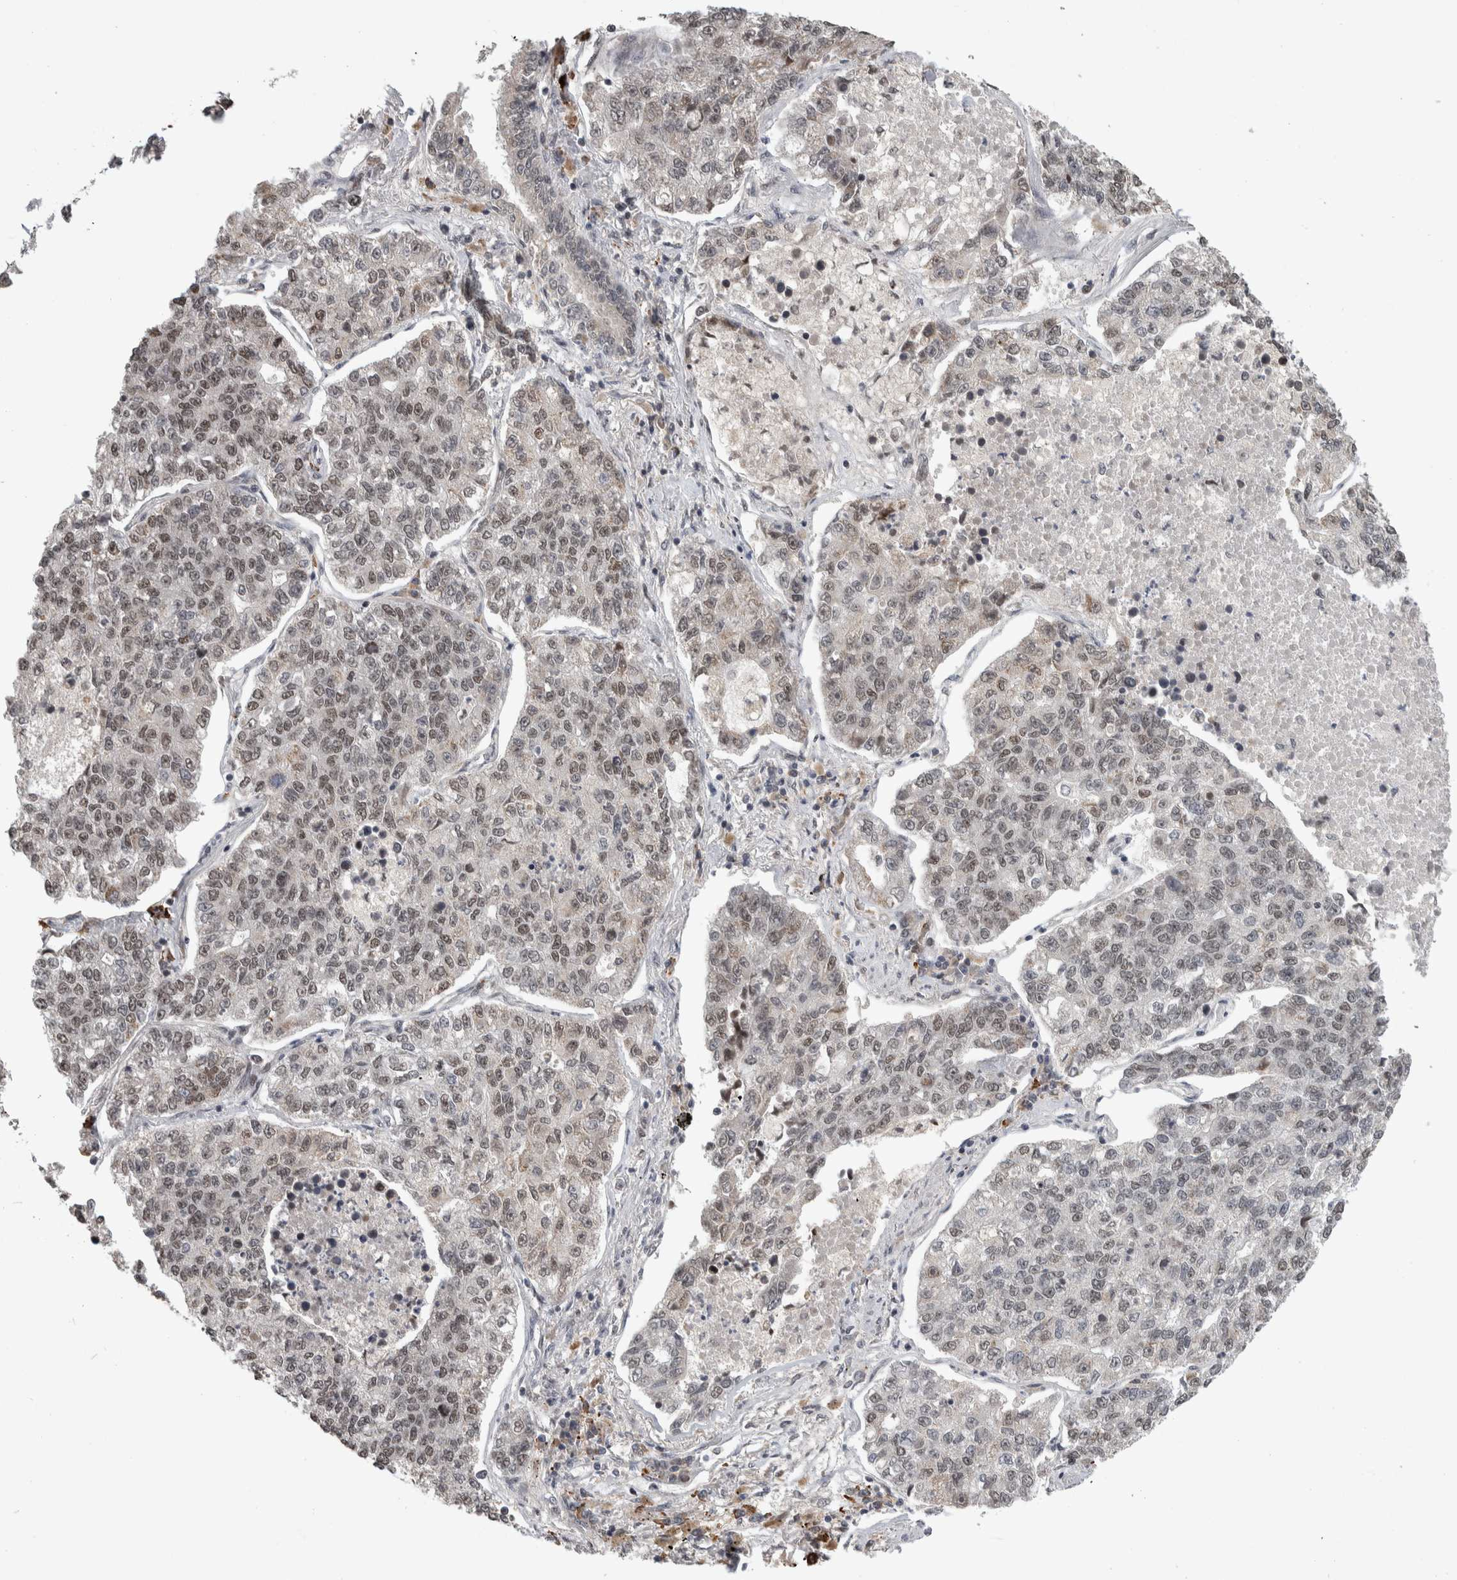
{"staining": {"intensity": "weak", "quantity": ">75%", "location": "nuclear"}, "tissue": "lung cancer", "cell_type": "Tumor cells", "image_type": "cancer", "snomed": [{"axis": "morphology", "description": "Adenocarcinoma, NOS"}, {"axis": "topography", "description": "Lung"}], "caption": "A brown stain labels weak nuclear staining of a protein in lung cancer (adenocarcinoma) tumor cells. (IHC, brightfield microscopy, high magnification).", "gene": "ZNF592", "patient": {"sex": "male", "age": 49}}